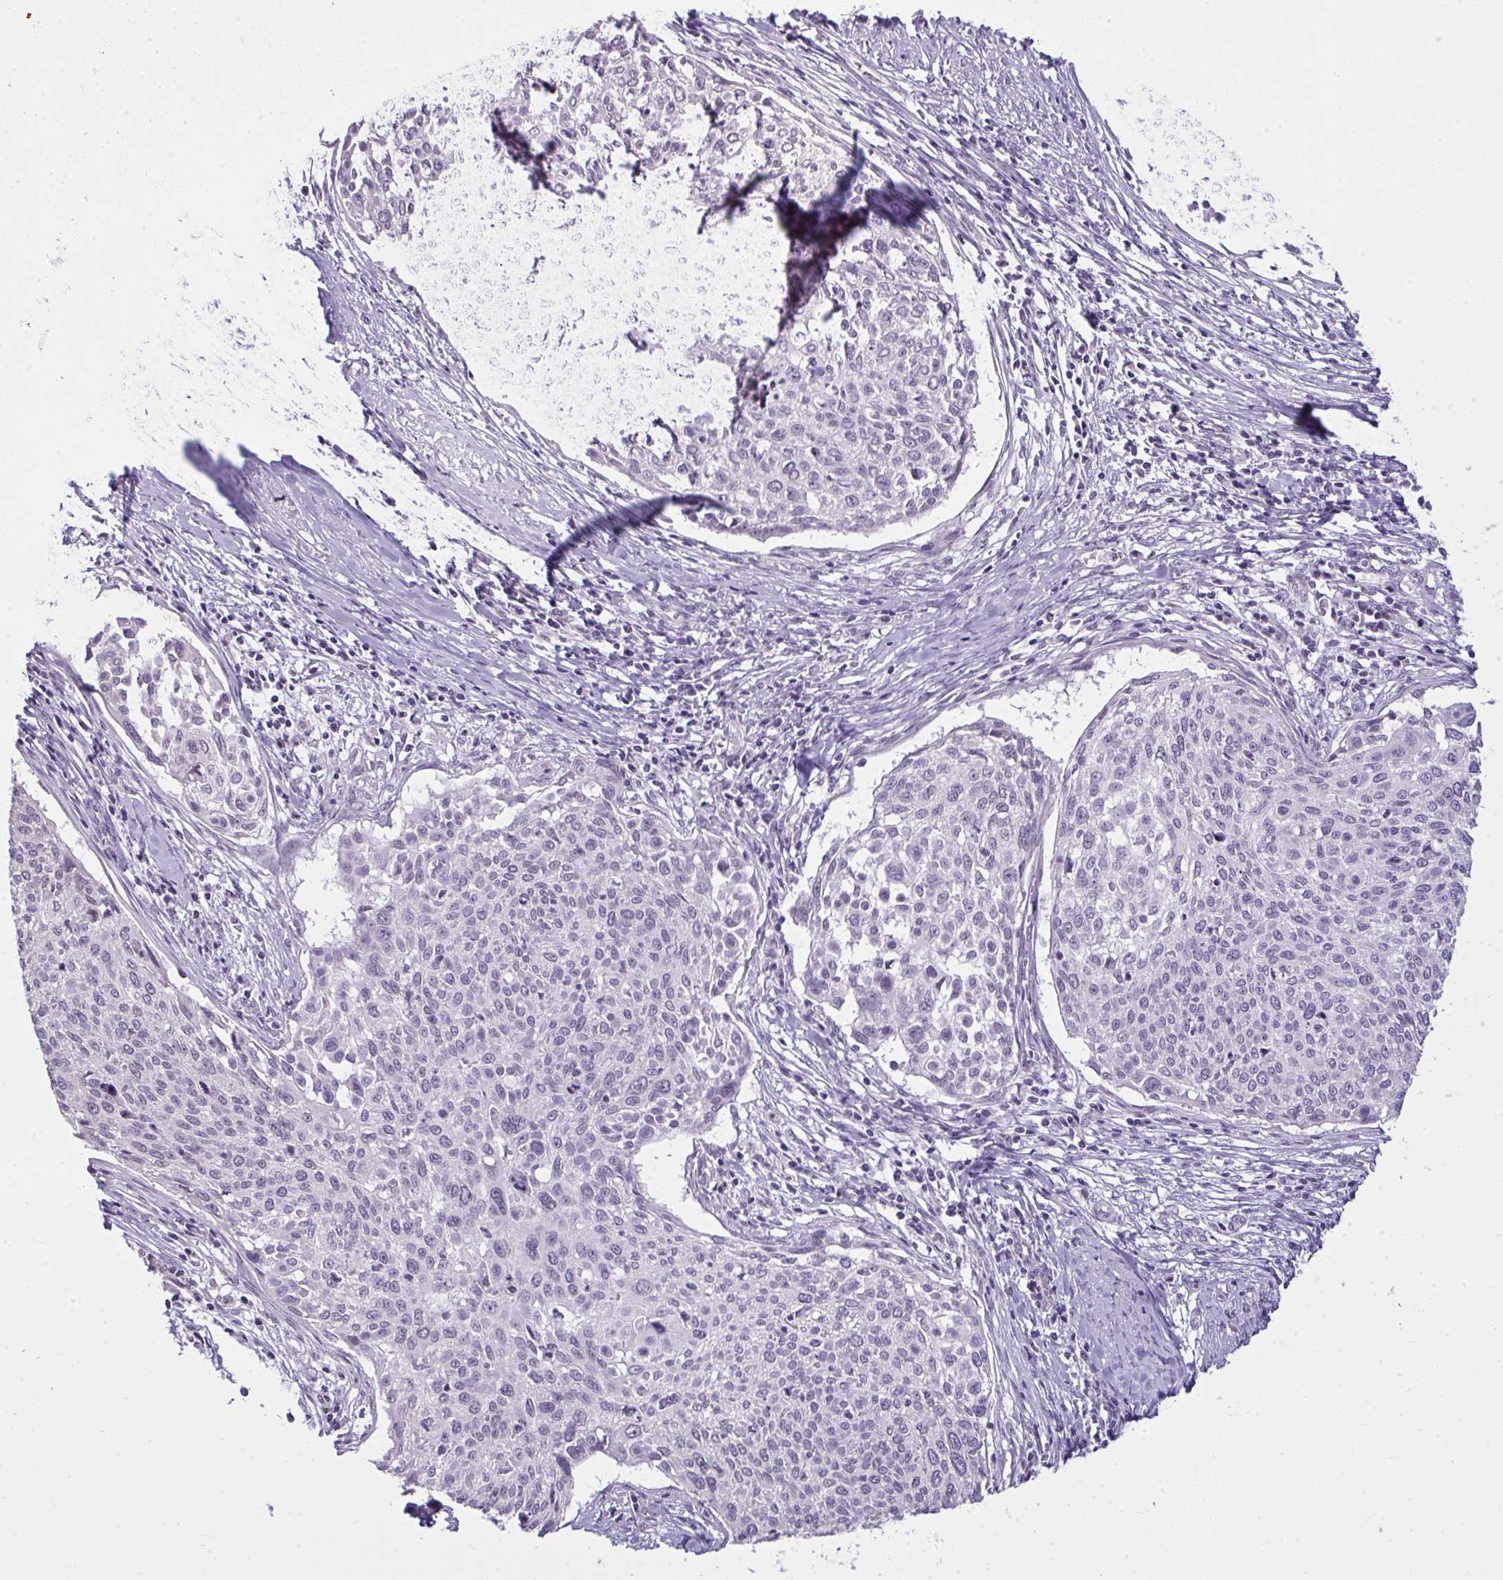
{"staining": {"intensity": "negative", "quantity": "none", "location": "none"}, "tissue": "cervical cancer", "cell_type": "Tumor cells", "image_type": "cancer", "snomed": [{"axis": "morphology", "description": "Squamous cell carcinoma, NOS"}, {"axis": "topography", "description": "Cervix"}], "caption": "An immunohistochemistry (IHC) histopathology image of cervical cancer is shown. There is no staining in tumor cells of cervical cancer.", "gene": "NPPA", "patient": {"sex": "female", "age": 49}}